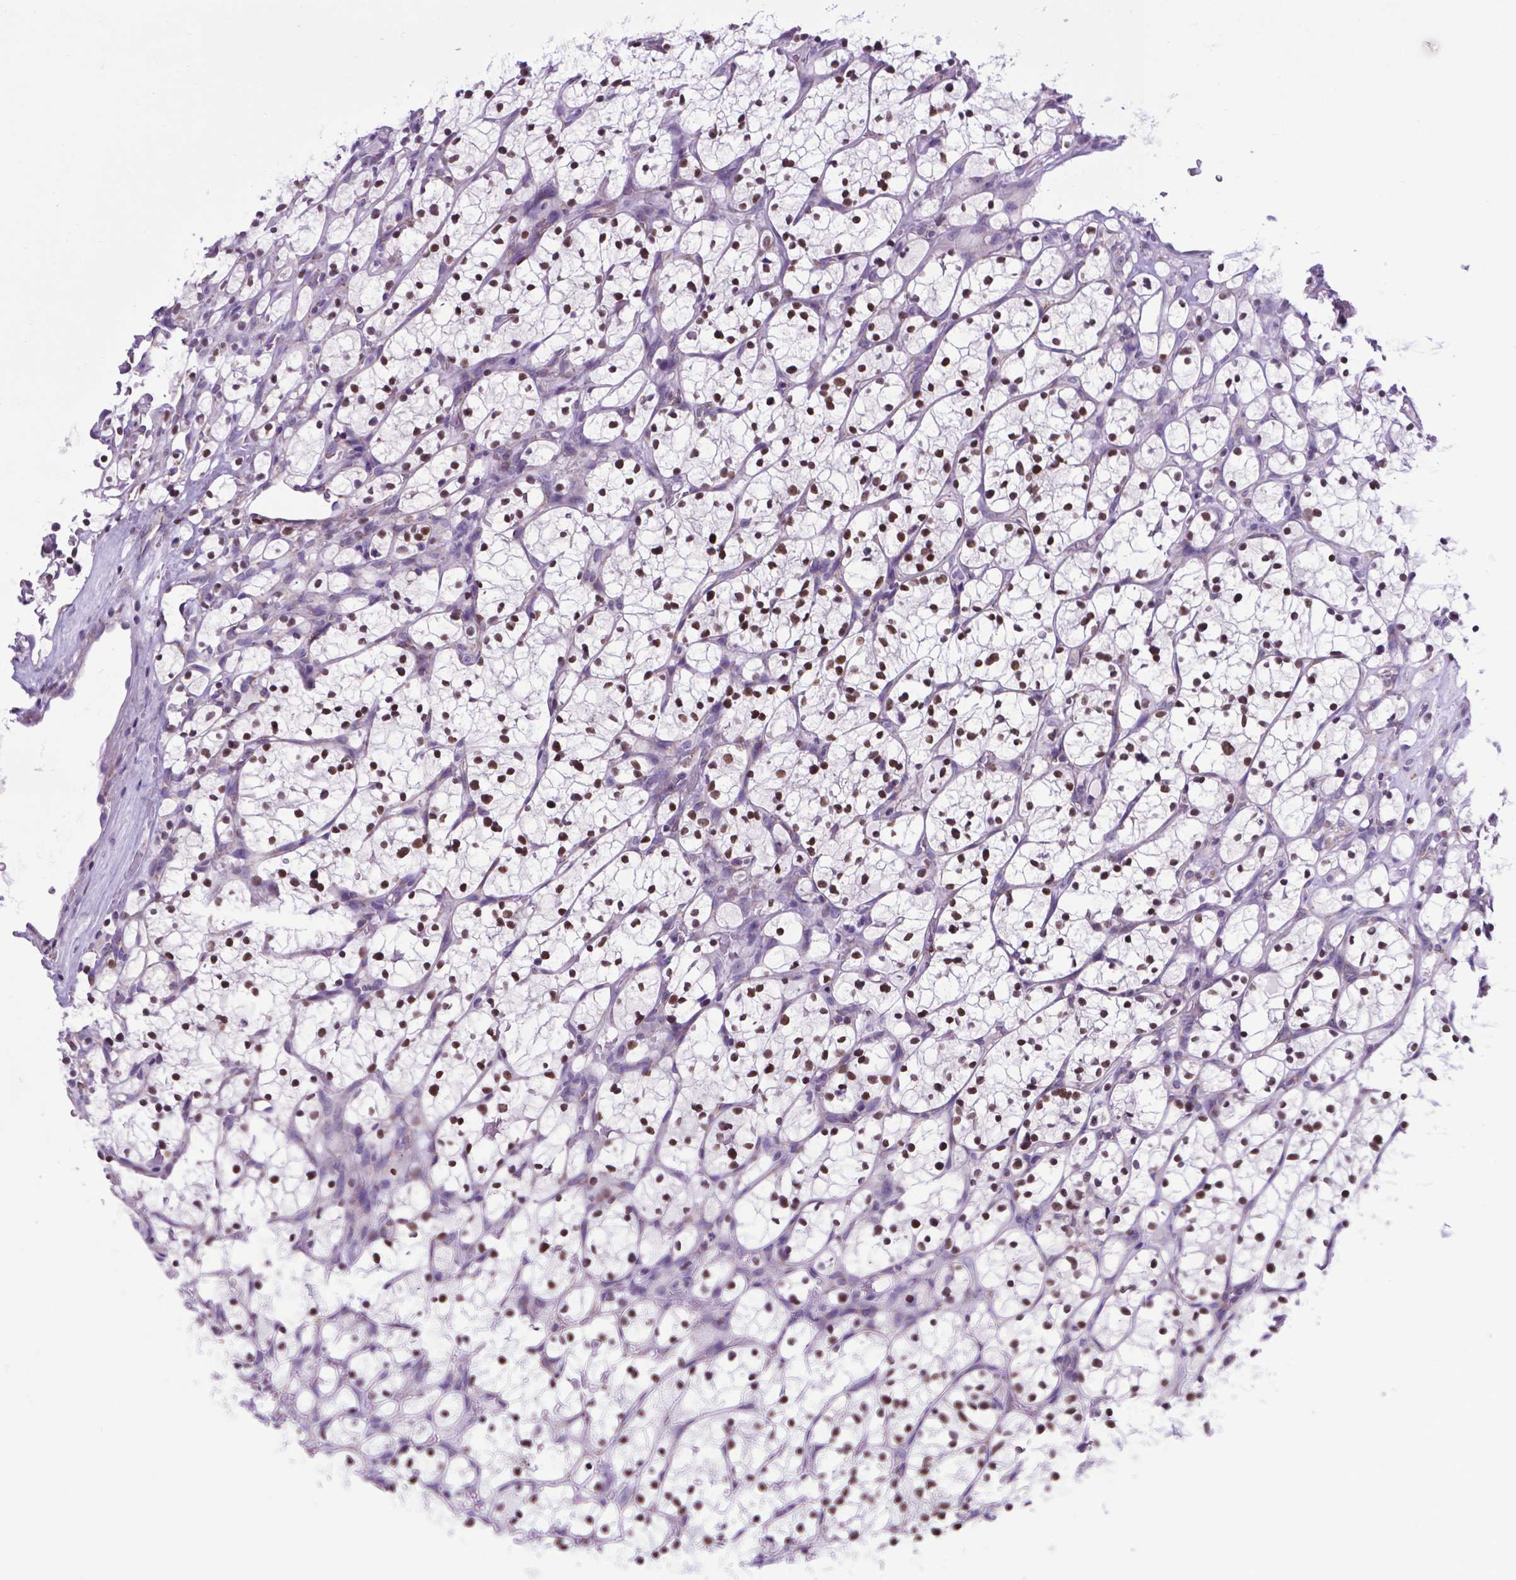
{"staining": {"intensity": "strong", "quantity": ">75%", "location": "nuclear"}, "tissue": "renal cancer", "cell_type": "Tumor cells", "image_type": "cancer", "snomed": [{"axis": "morphology", "description": "Adenocarcinoma, NOS"}, {"axis": "topography", "description": "Kidney"}], "caption": "This micrograph reveals renal adenocarcinoma stained with IHC to label a protein in brown. The nuclear of tumor cells show strong positivity for the protein. Nuclei are counter-stained blue.", "gene": "POU3F3", "patient": {"sex": "female", "age": 64}}